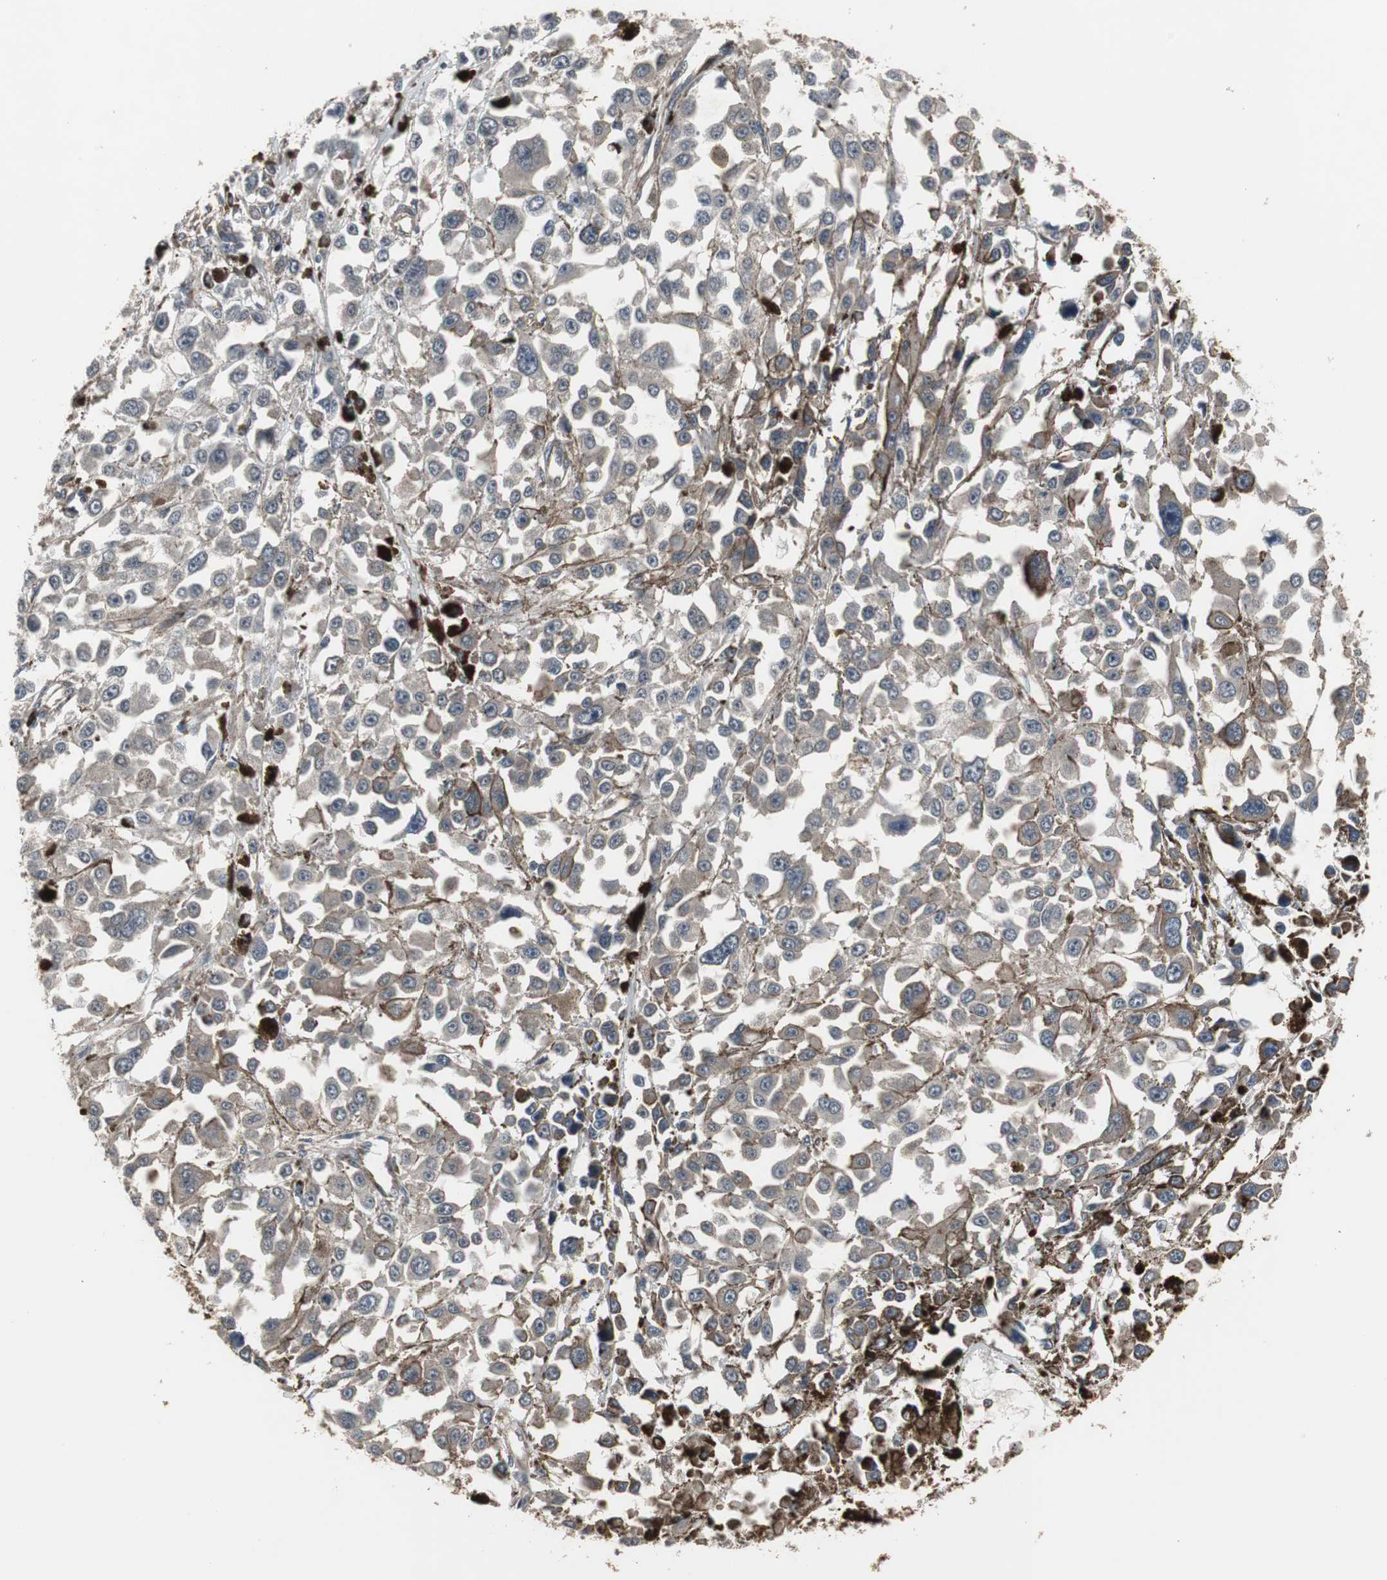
{"staining": {"intensity": "weak", "quantity": ">75%", "location": "cytoplasmic/membranous"}, "tissue": "melanoma", "cell_type": "Tumor cells", "image_type": "cancer", "snomed": [{"axis": "morphology", "description": "Malignant melanoma, Metastatic site"}, {"axis": "topography", "description": "Lymph node"}], "caption": "Immunohistochemistry staining of melanoma, which reveals low levels of weak cytoplasmic/membranous staining in approximately >75% of tumor cells indicating weak cytoplasmic/membranous protein staining. The staining was performed using DAB (brown) for protein detection and nuclei were counterstained in hematoxylin (blue).", "gene": "ATP2B2", "patient": {"sex": "male", "age": 59}}